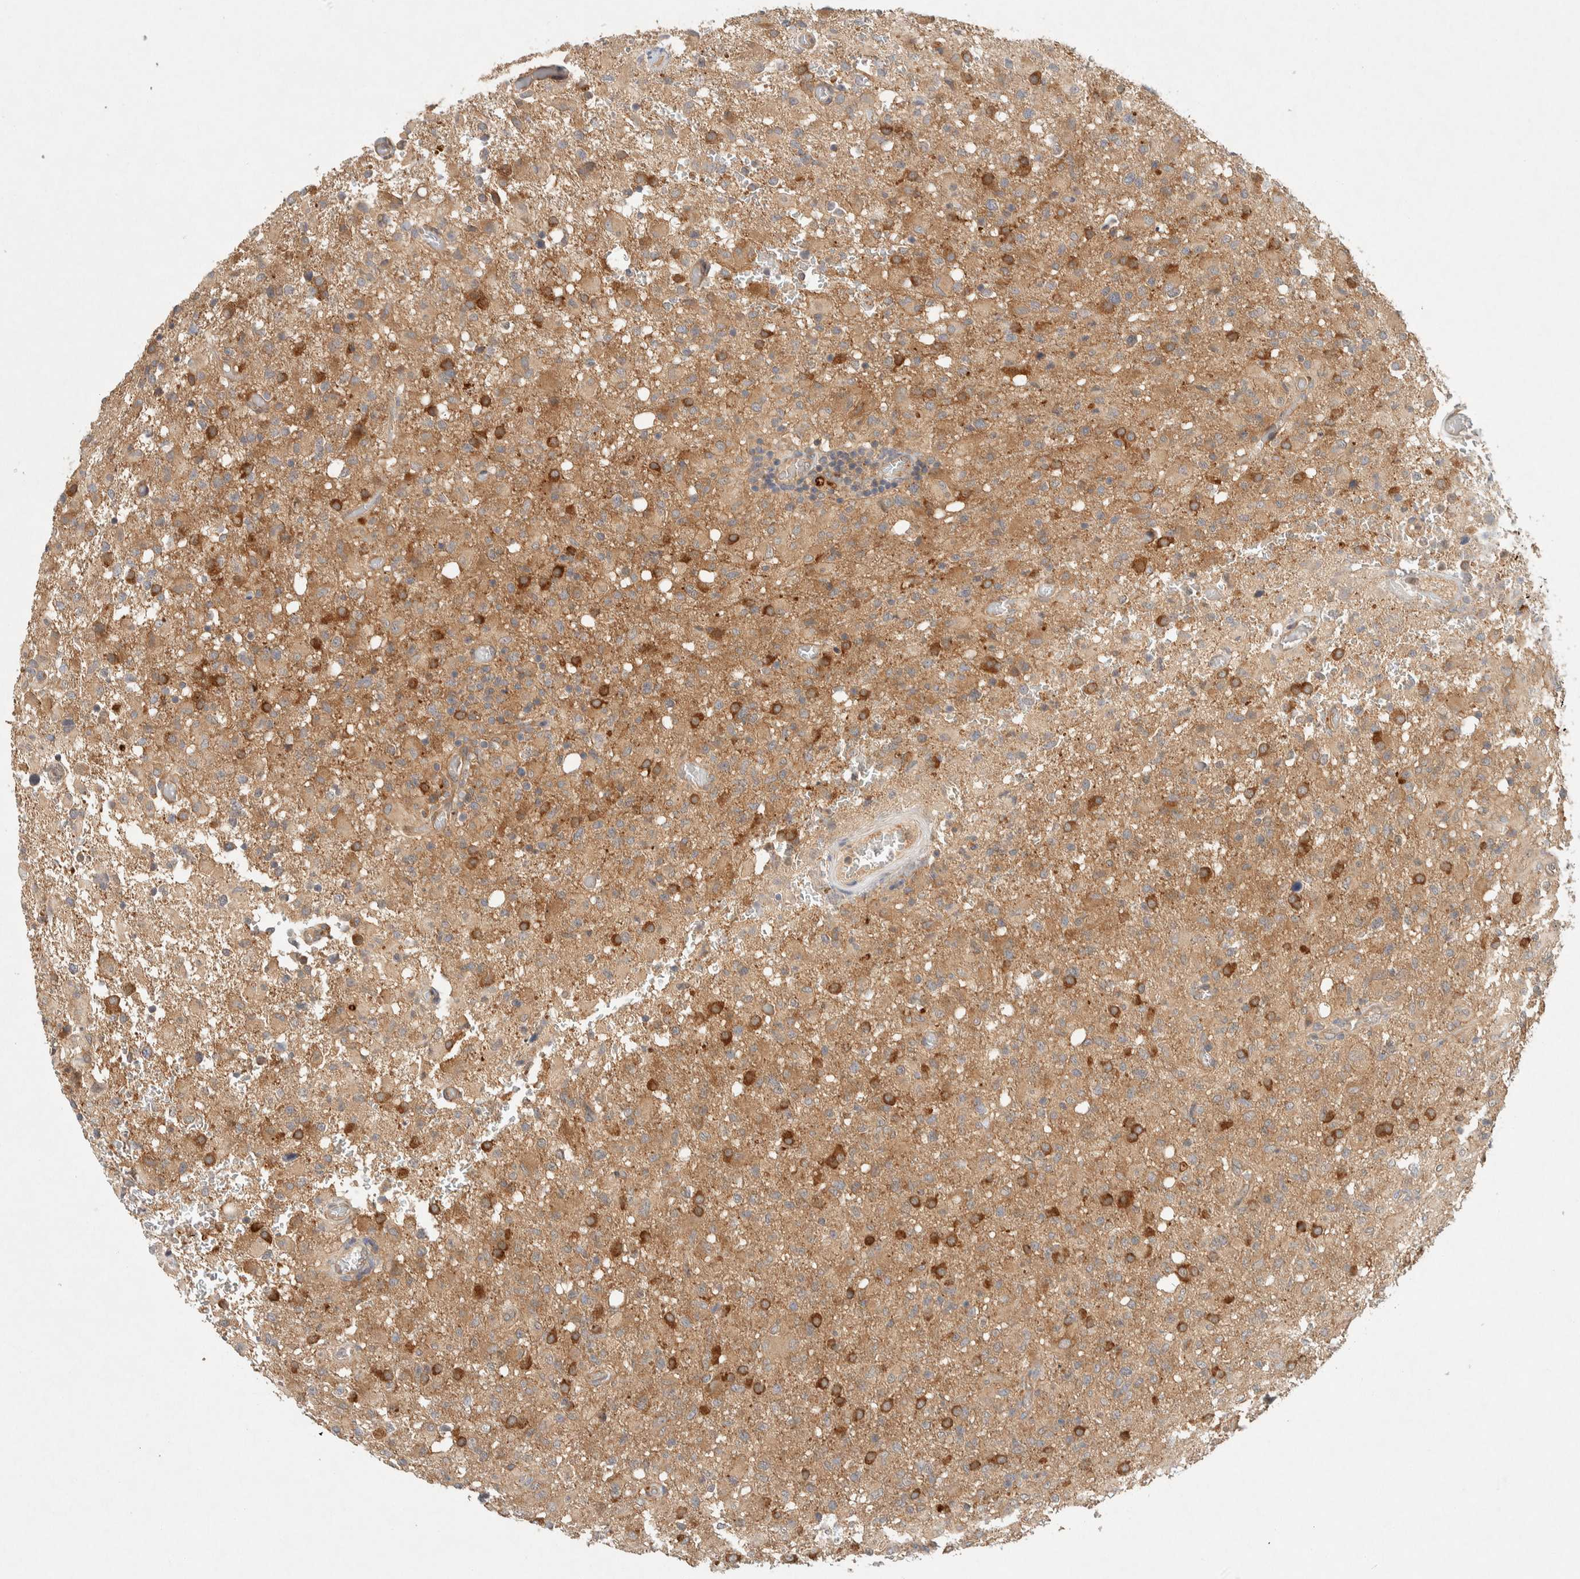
{"staining": {"intensity": "moderate", "quantity": ">75%", "location": "cytoplasmic/membranous"}, "tissue": "glioma", "cell_type": "Tumor cells", "image_type": "cancer", "snomed": [{"axis": "morphology", "description": "Glioma, malignant, High grade"}, {"axis": "topography", "description": "Brain"}], "caption": "Approximately >75% of tumor cells in glioma exhibit moderate cytoplasmic/membranous protein expression as visualized by brown immunohistochemical staining.", "gene": "PXK", "patient": {"sex": "female", "age": 57}}